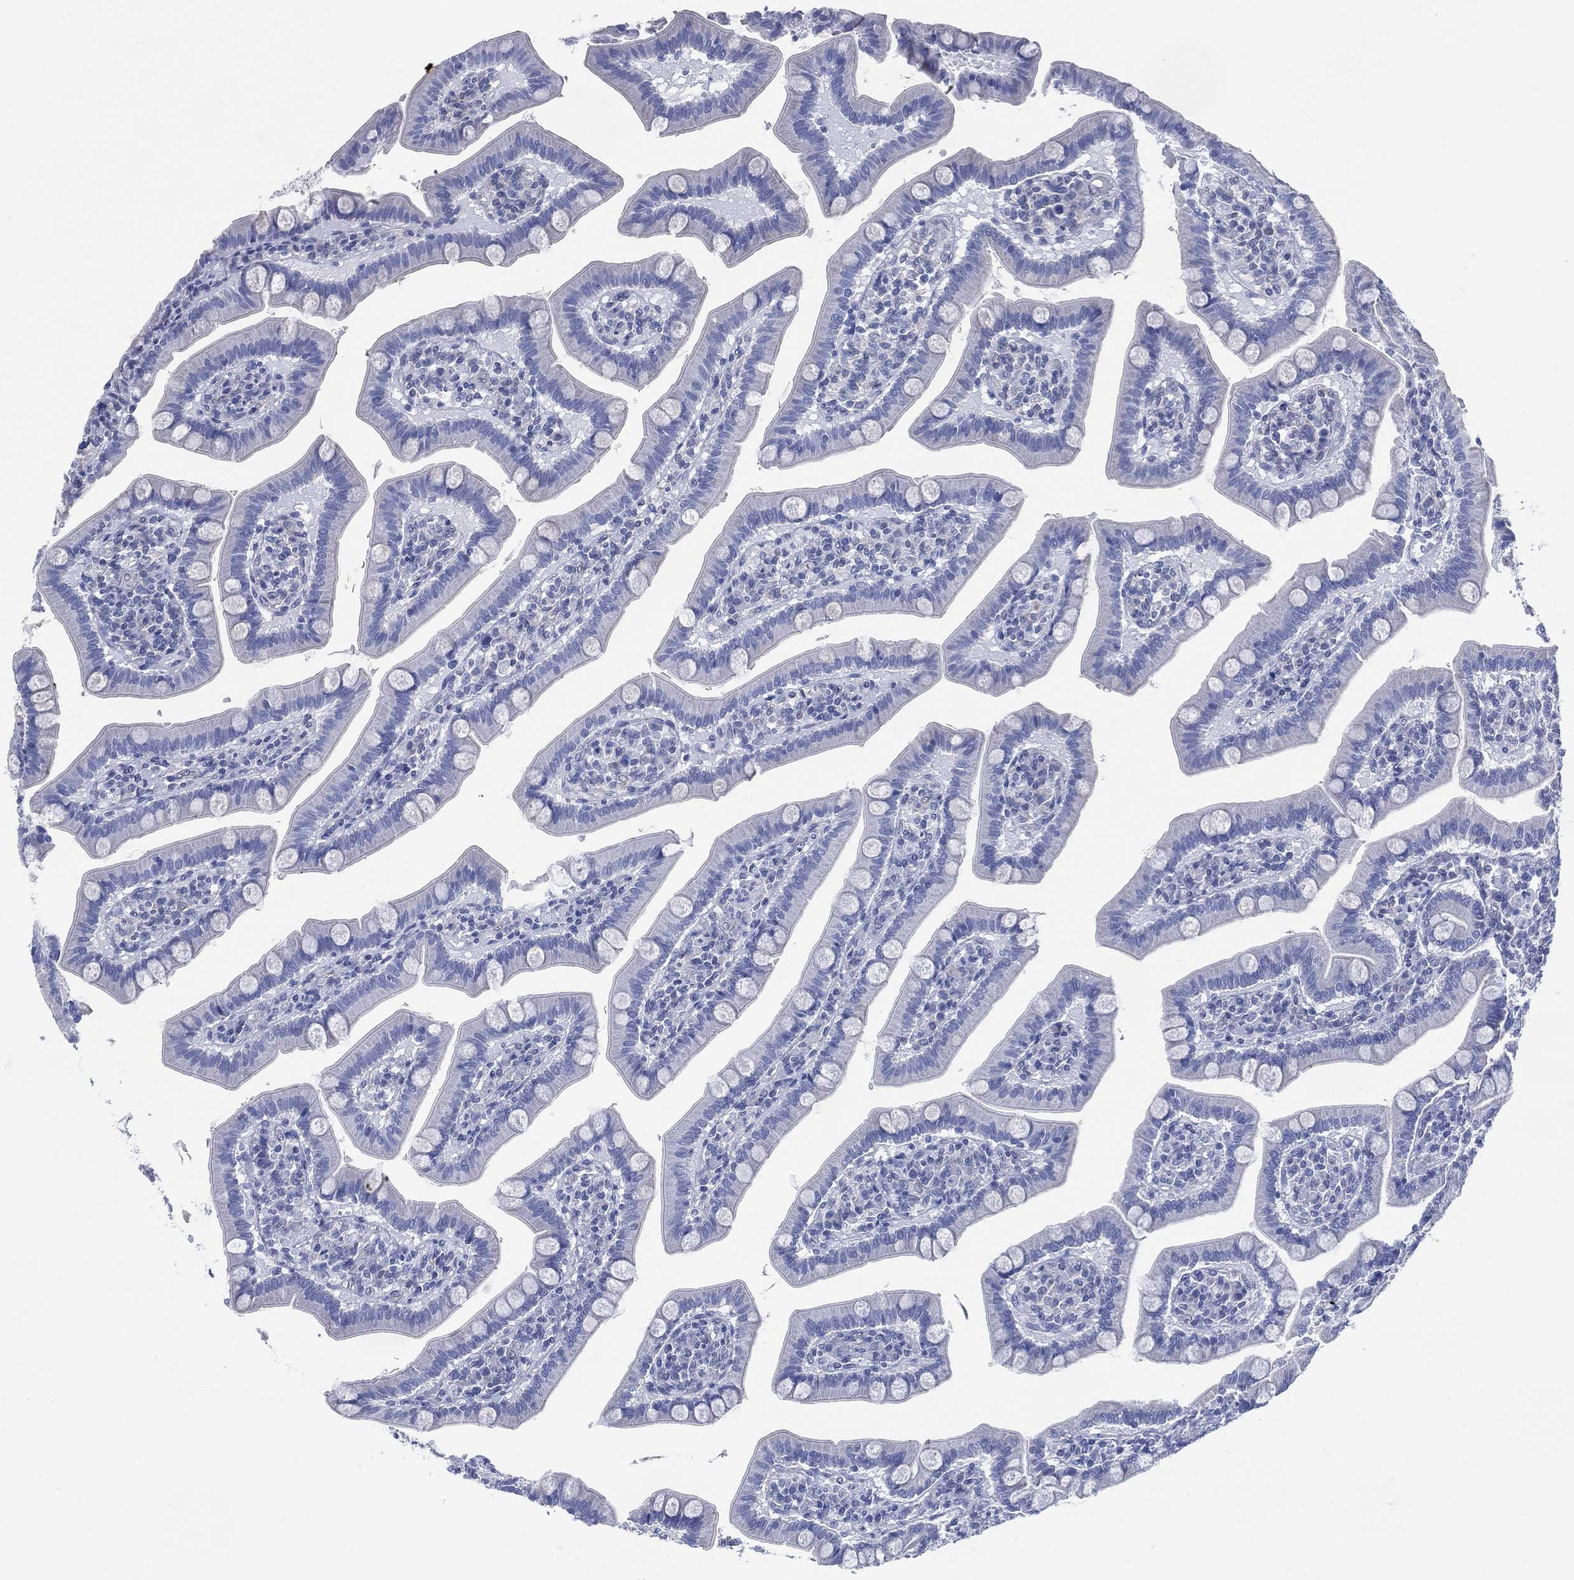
{"staining": {"intensity": "negative", "quantity": "none", "location": "none"}, "tissue": "small intestine", "cell_type": "Glandular cells", "image_type": "normal", "snomed": [{"axis": "morphology", "description": "Normal tissue, NOS"}, {"axis": "topography", "description": "Small intestine"}], "caption": "DAB immunohistochemical staining of normal human small intestine demonstrates no significant staining in glandular cells.", "gene": "DDI1", "patient": {"sex": "male", "age": 66}}